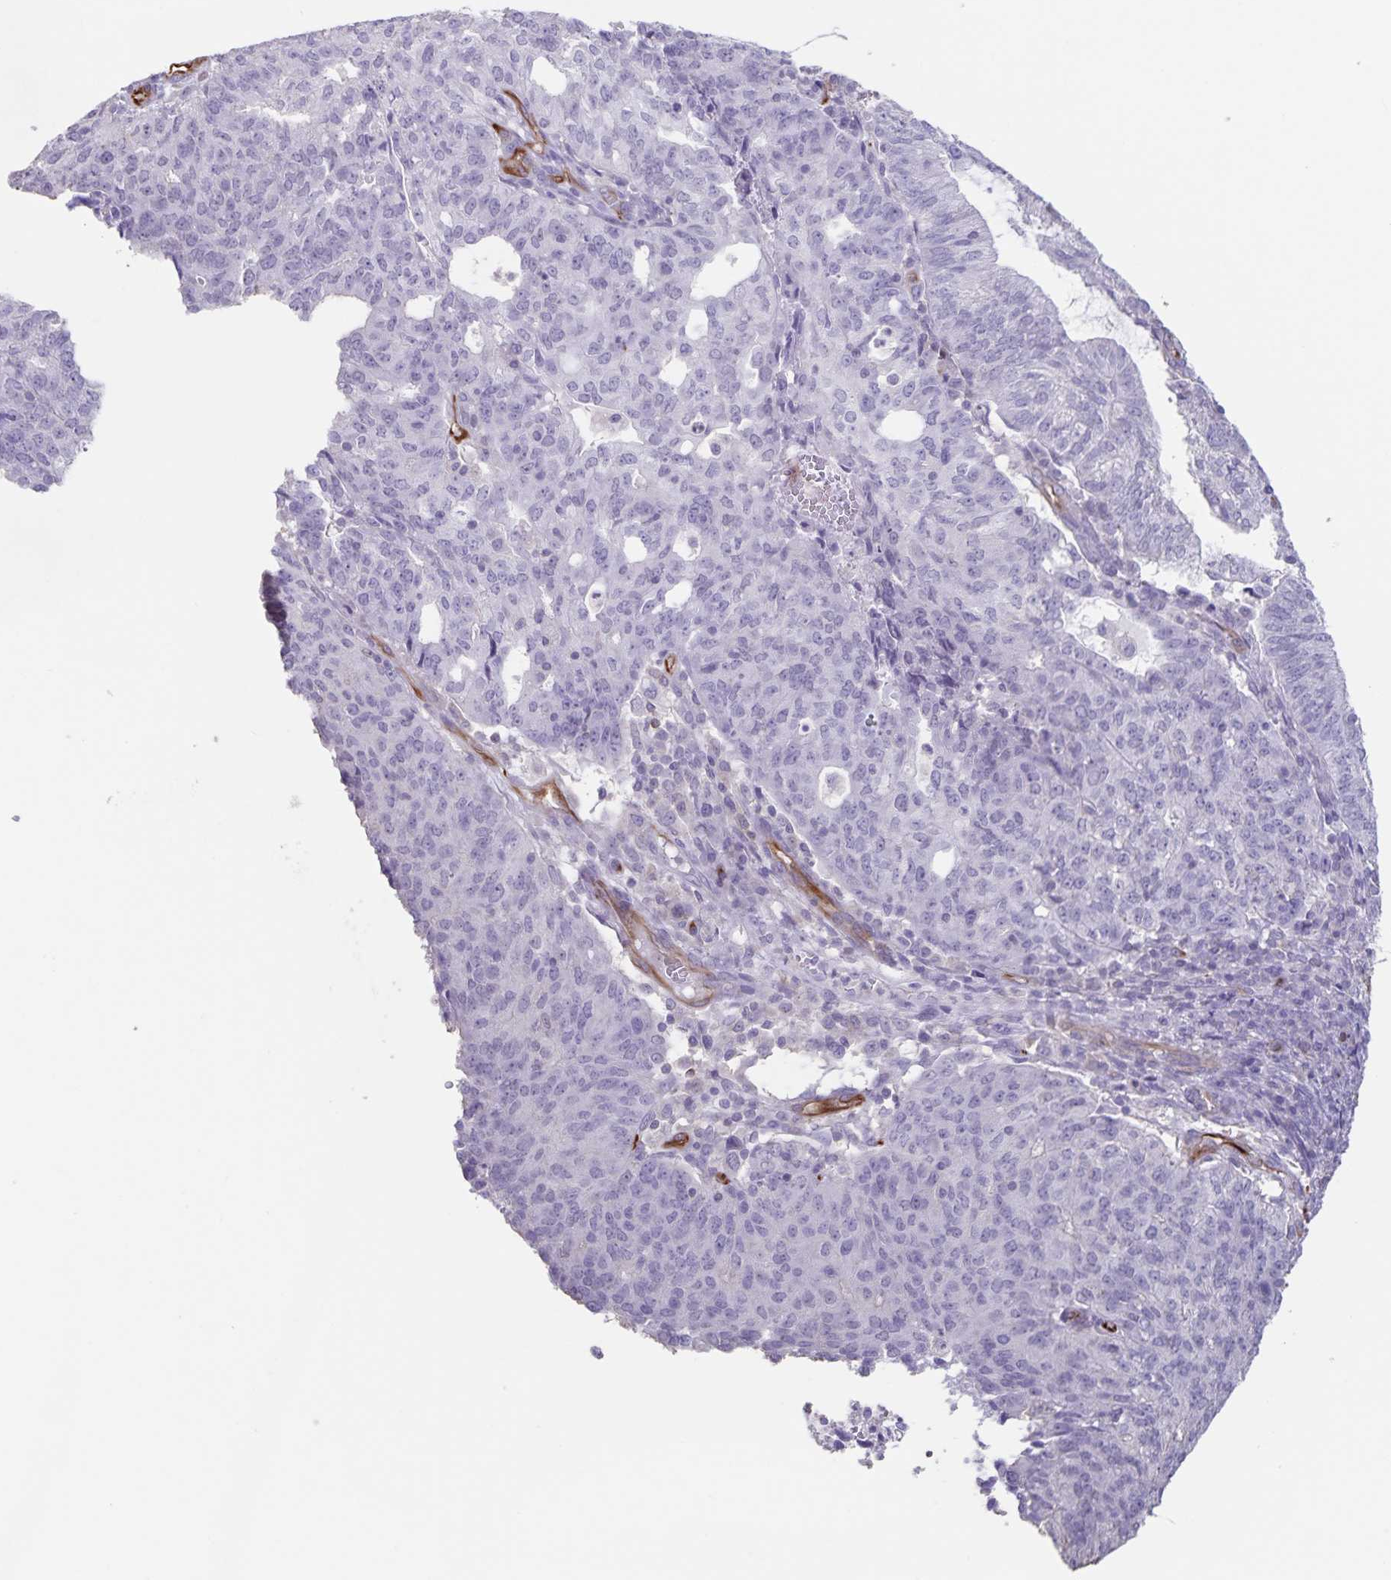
{"staining": {"intensity": "negative", "quantity": "none", "location": "none"}, "tissue": "endometrial cancer", "cell_type": "Tumor cells", "image_type": "cancer", "snomed": [{"axis": "morphology", "description": "Adenocarcinoma, NOS"}, {"axis": "topography", "description": "Endometrium"}], "caption": "Immunohistochemical staining of adenocarcinoma (endometrial) shows no significant staining in tumor cells. The staining was performed using DAB to visualize the protein expression in brown, while the nuclei were stained in blue with hematoxylin (Magnification: 20x).", "gene": "SYNM", "patient": {"sex": "female", "age": 82}}